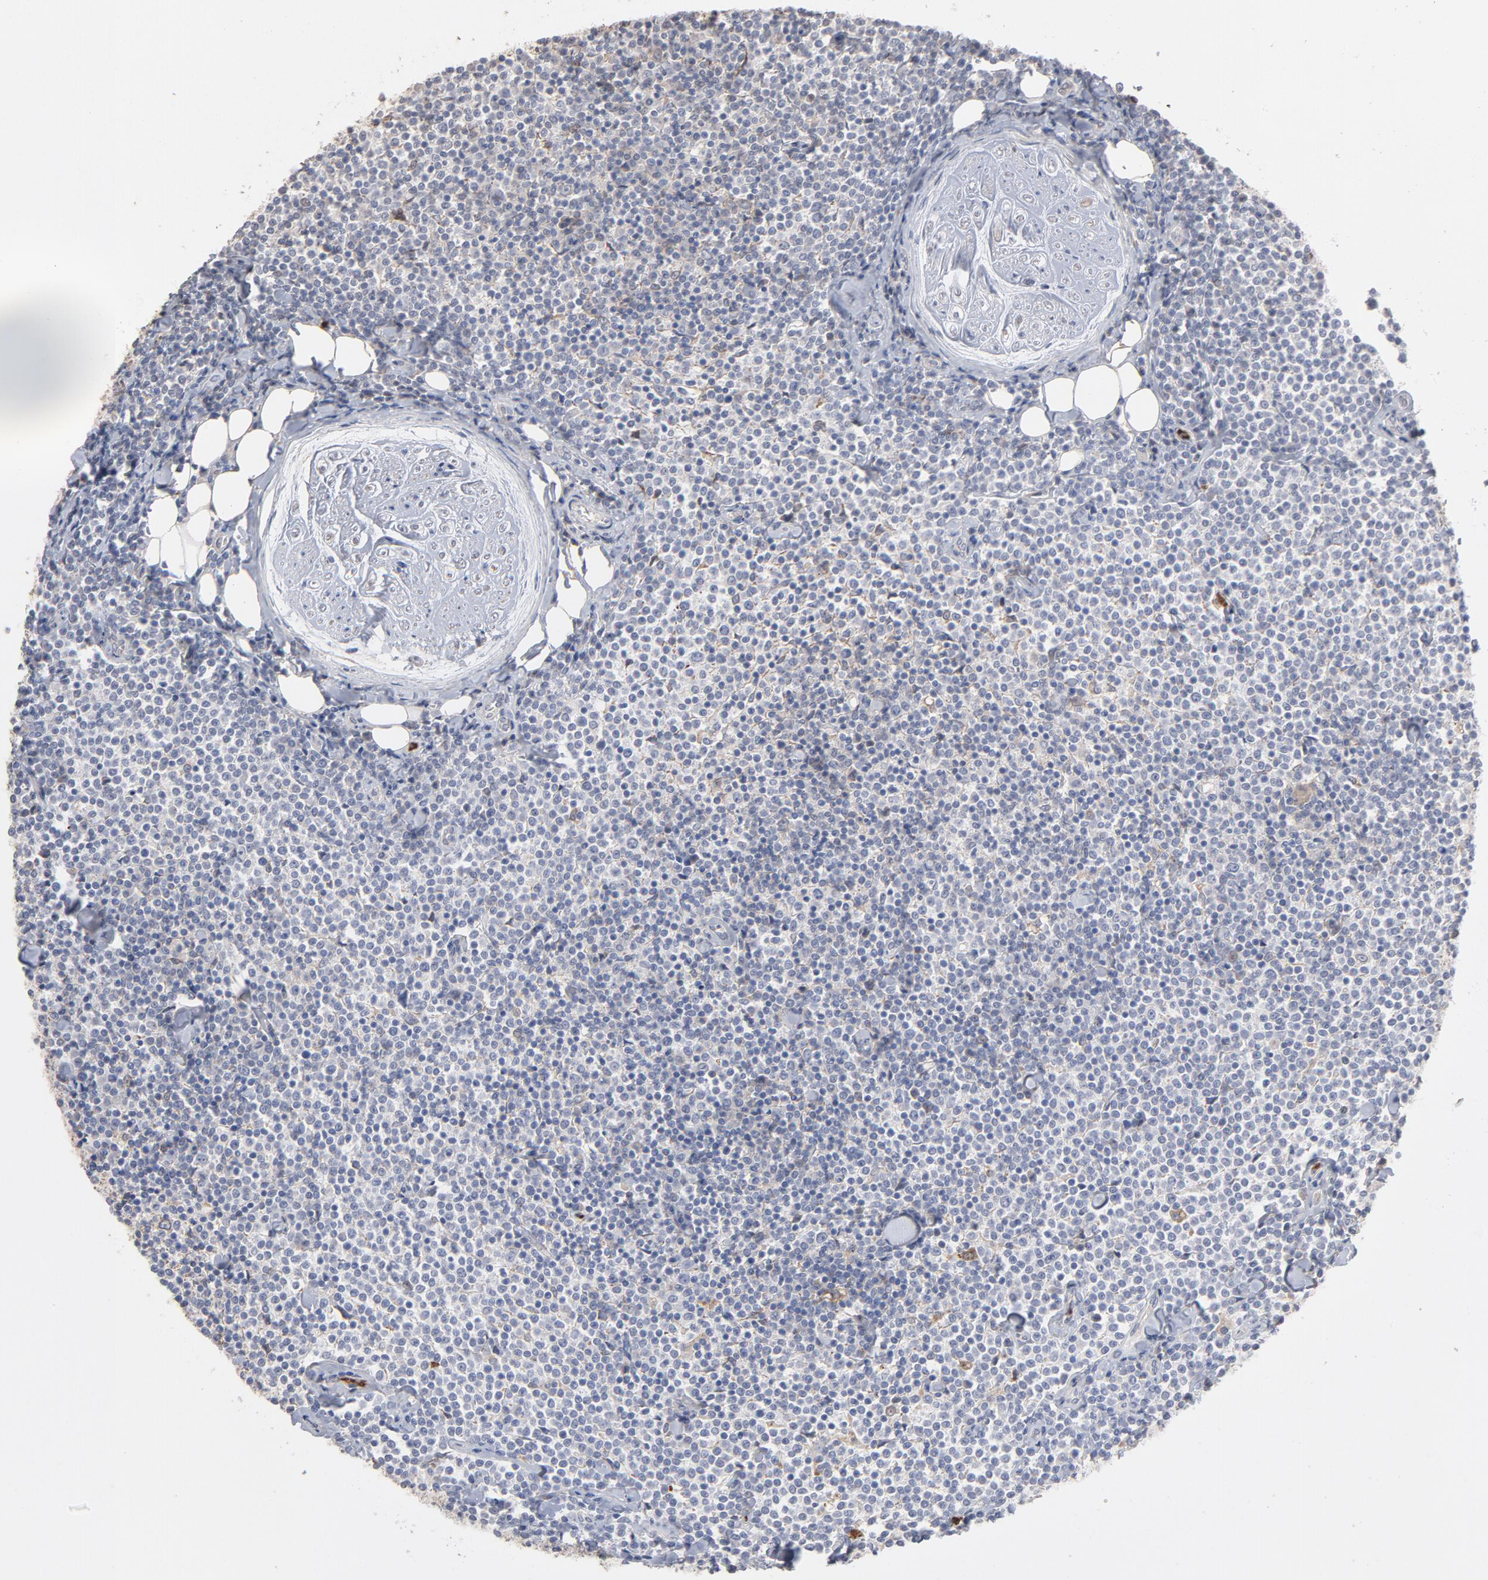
{"staining": {"intensity": "weak", "quantity": "<25%", "location": "cytoplasmic/membranous"}, "tissue": "lymphoma", "cell_type": "Tumor cells", "image_type": "cancer", "snomed": [{"axis": "morphology", "description": "Malignant lymphoma, non-Hodgkin's type, Low grade"}, {"axis": "topography", "description": "Soft tissue"}], "caption": "High power microscopy image of an immunohistochemistry photomicrograph of lymphoma, revealing no significant expression in tumor cells.", "gene": "PNMA1", "patient": {"sex": "male", "age": 92}}